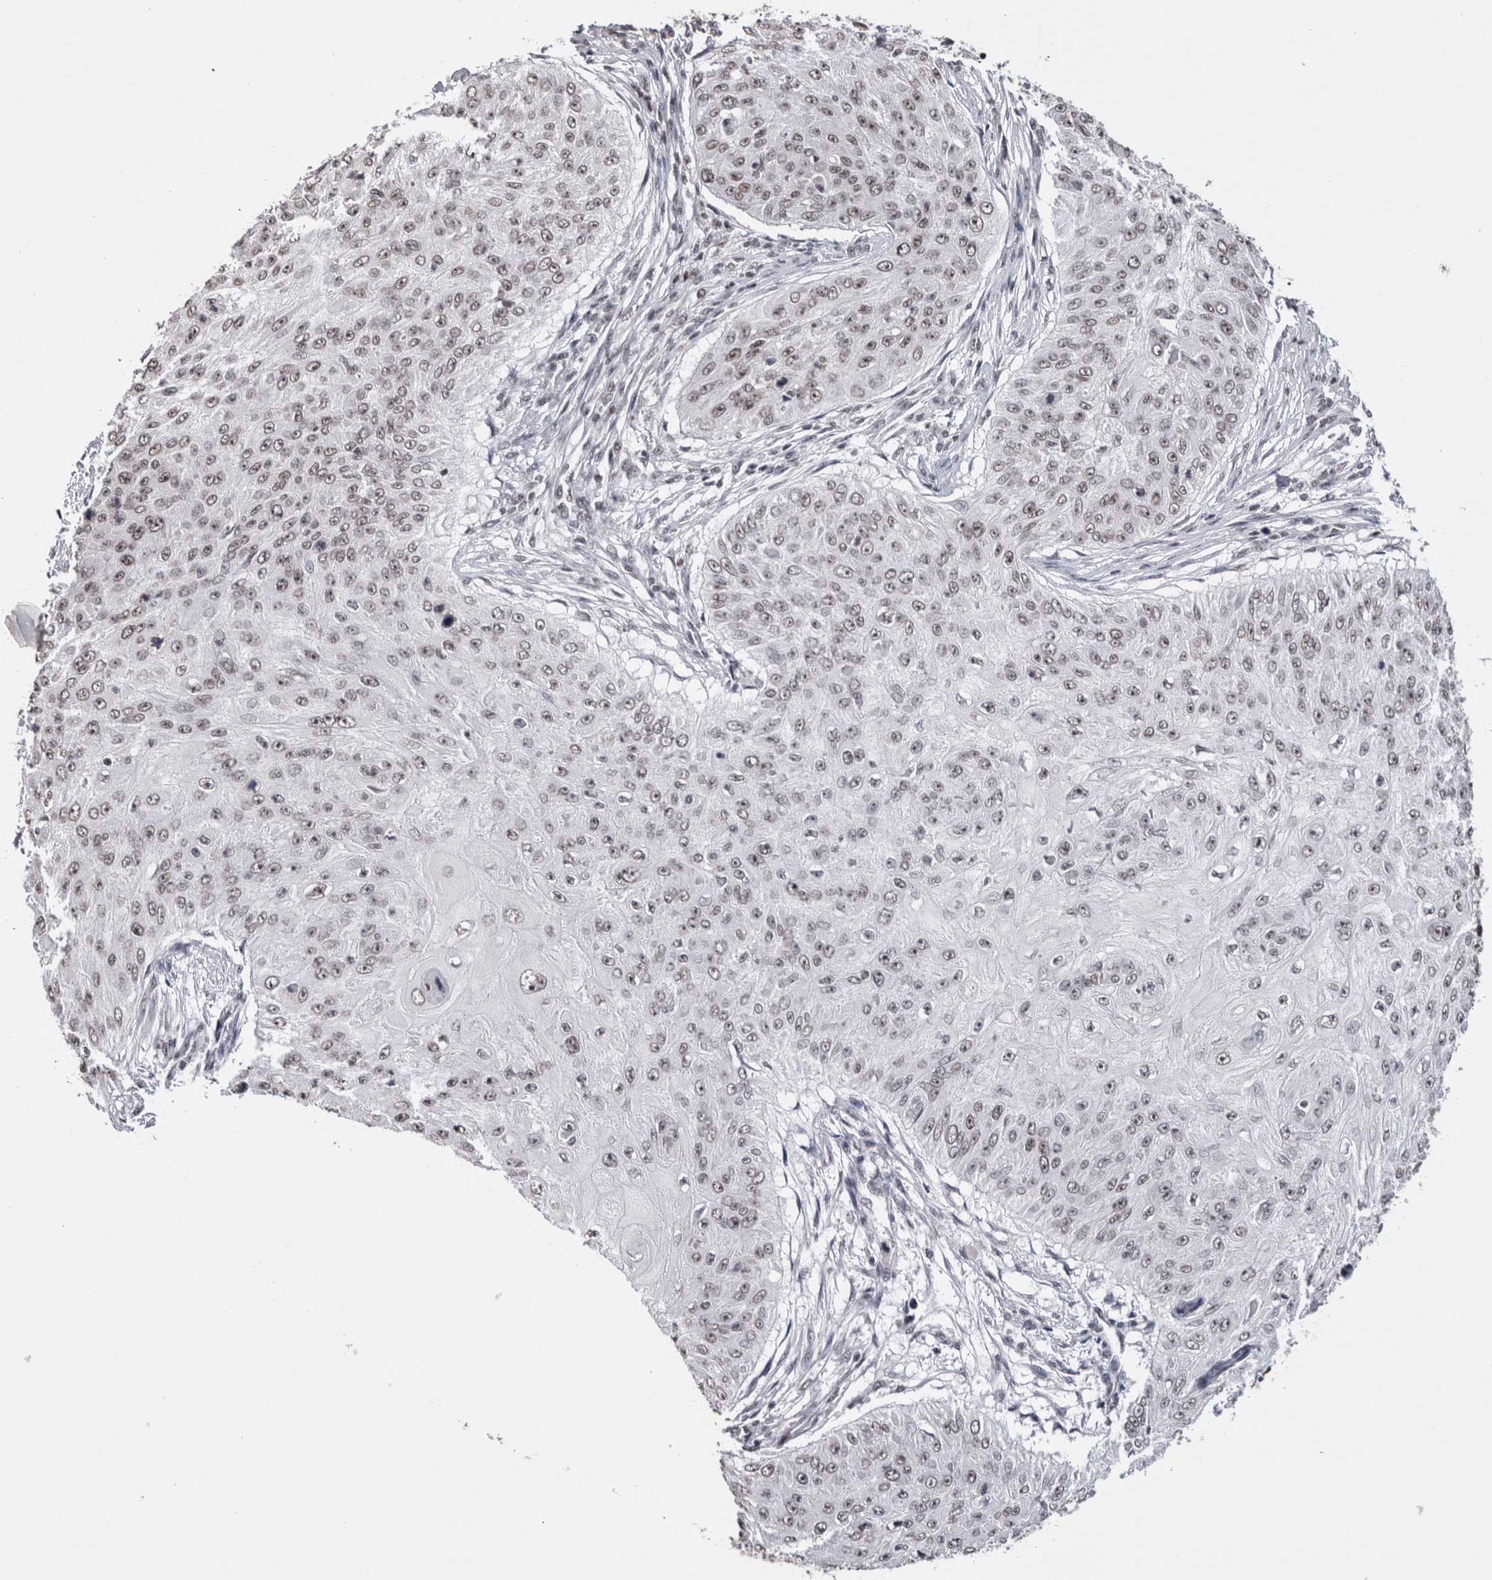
{"staining": {"intensity": "weak", "quantity": ">75%", "location": "nuclear"}, "tissue": "skin cancer", "cell_type": "Tumor cells", "image_type": "cancer", "snomed": [{"axis": "morphology", "description": "Squamous cell carcinoma, NOS"}, {"axis": "topography", "description": "Skin"}], "caption": "Brown immunohistochemical staining in squamous cell carcinoma (skin) reveals weak nuclear positivity in approximately >75% of tumor cells.", "gene": "SMC1A", "patient": {"sex": "female", "age": 80}}